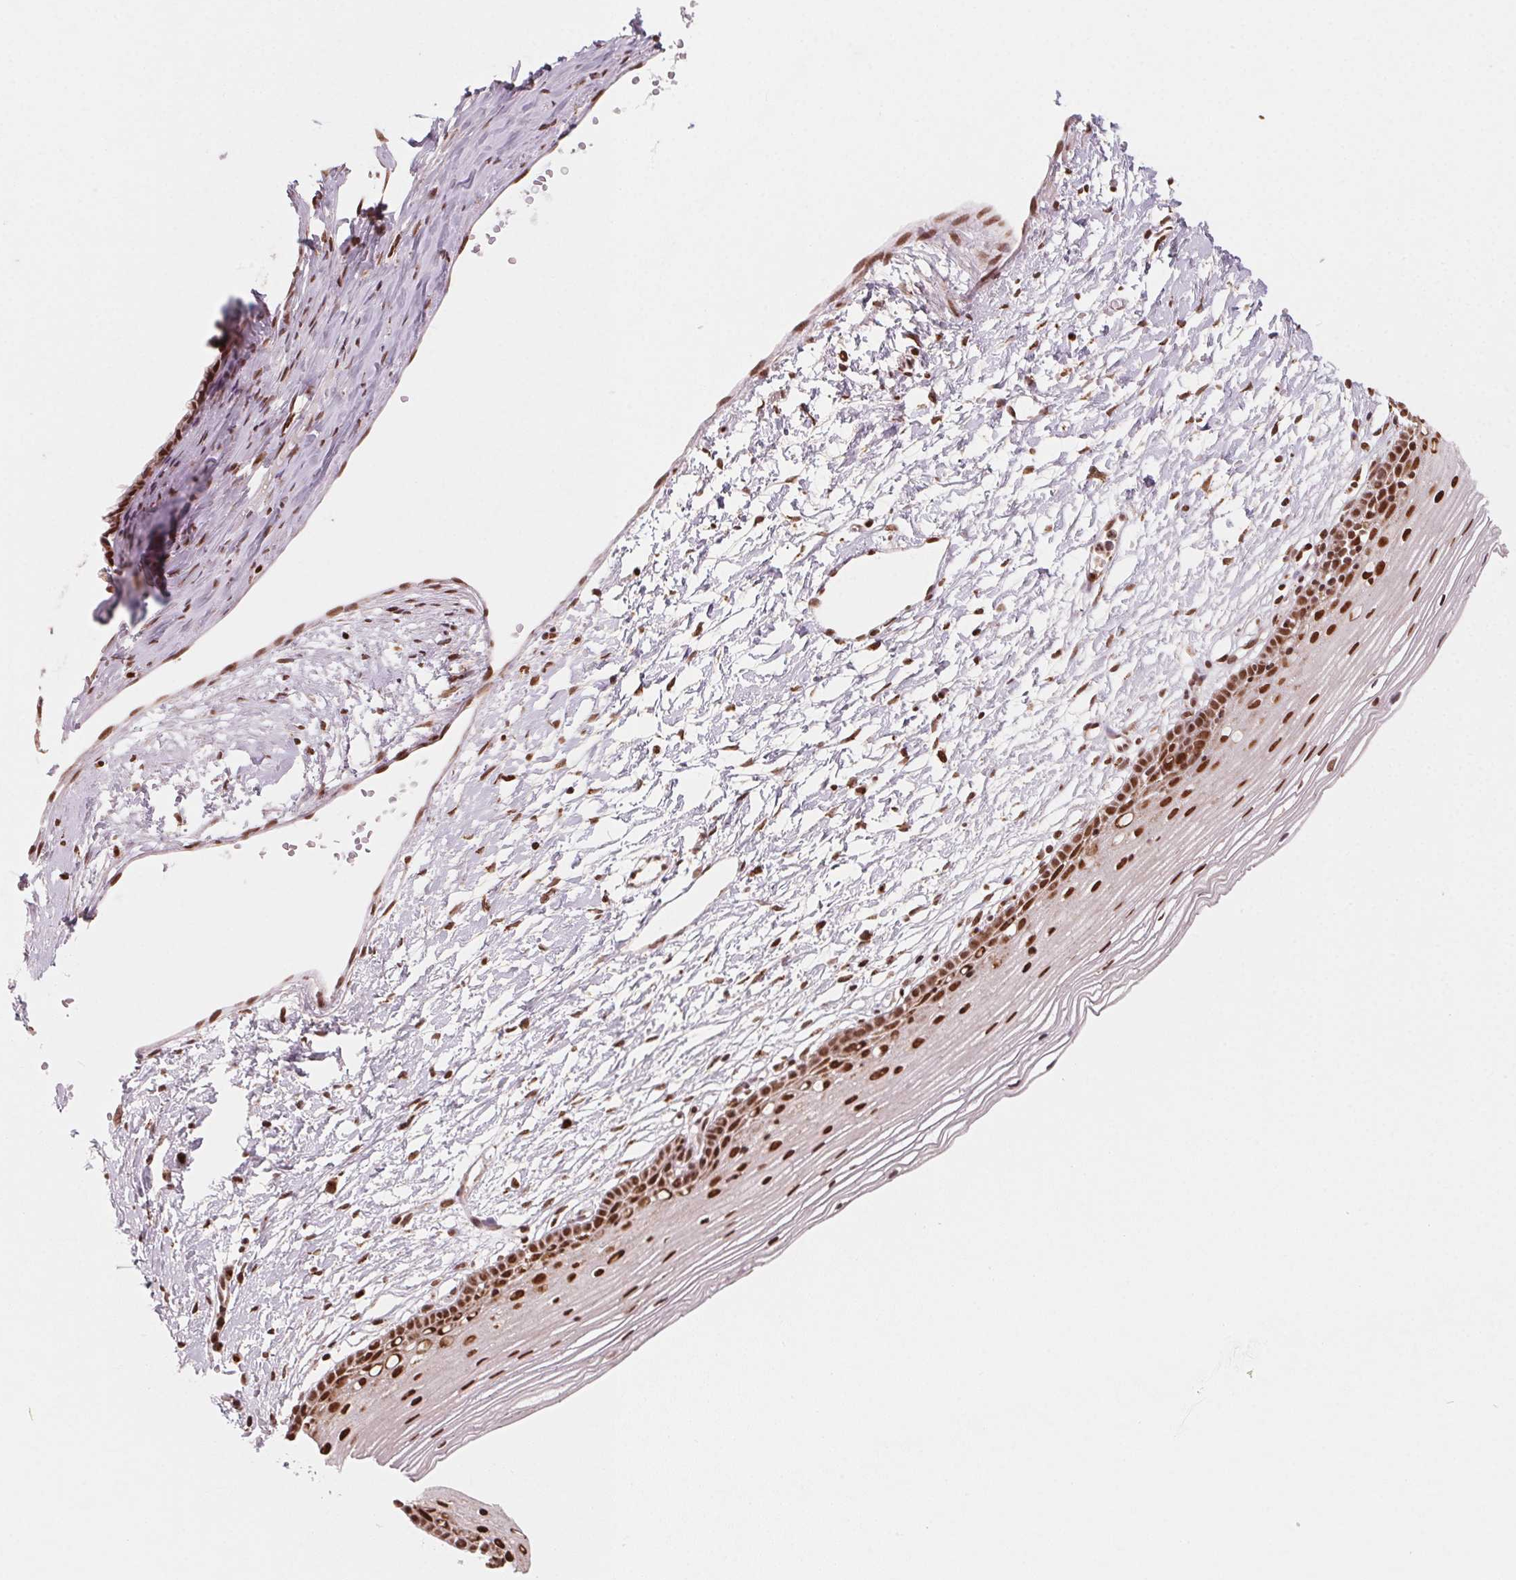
{"staining": {"intensity": "strong", "quantity": ">75%", "location": "cytoplasmic/membranous,nuclear"}, "tissue": "cervix", "cell_type": "Glandular cells", "image_type": "normal", "snomed": [{"axis": "morphology", "description": "Normal tissue, NOS"}, {"axis": "topography", "description": "Cervix"}], "caption": "This photomicrograph reveals IHC staining of normal cervix, with high strong cytoplasmic/membranous,nuclear positivity in approximately >75% of glandular cells.", "gene": "TOPORS", "patient": {"sex": "female", "age": 40}}